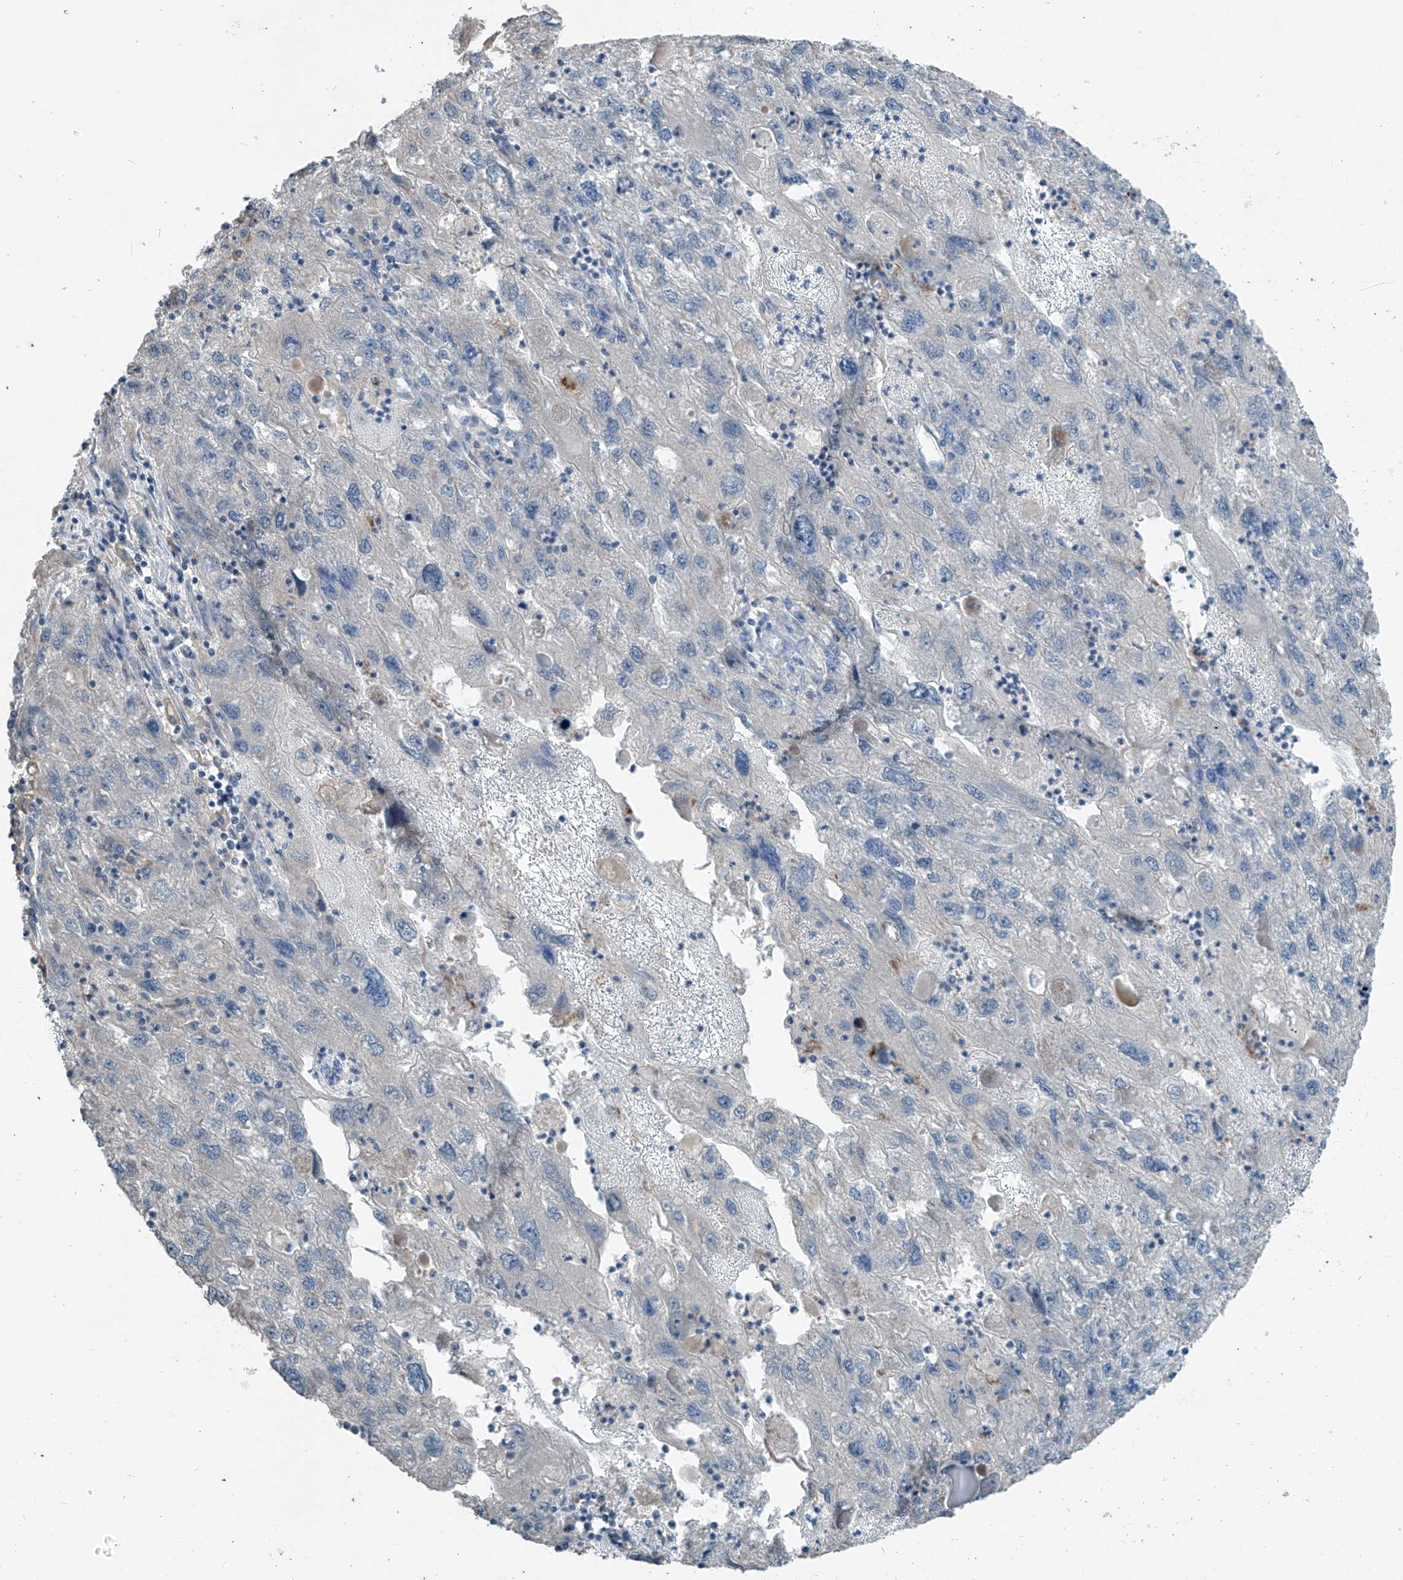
{"staining": {"intensity": "negative", "quantity": "none", "location": "none"}, "tissue": "endometrial cancer", "cell_type": "Tumor cells", "image_type": "cancer", "snomed": [{"axis": "morphology", "description": "Adenocarcinoma, NOS"}, {"axis": "topography", "description": "Endometrium"}], "caption": "DAB immunohistochemical staining of adenocarcinoma (endometrial) displays no significant positivity in tumor cells. (Stains: DAB (3,3'-diaminobenzidine) IHC with hematoxylin counter stain, Microscopy: brightfield microscopy at high magnification).", "gene": "HOXA11", "patient": {"sex": "female", "age": 49}}